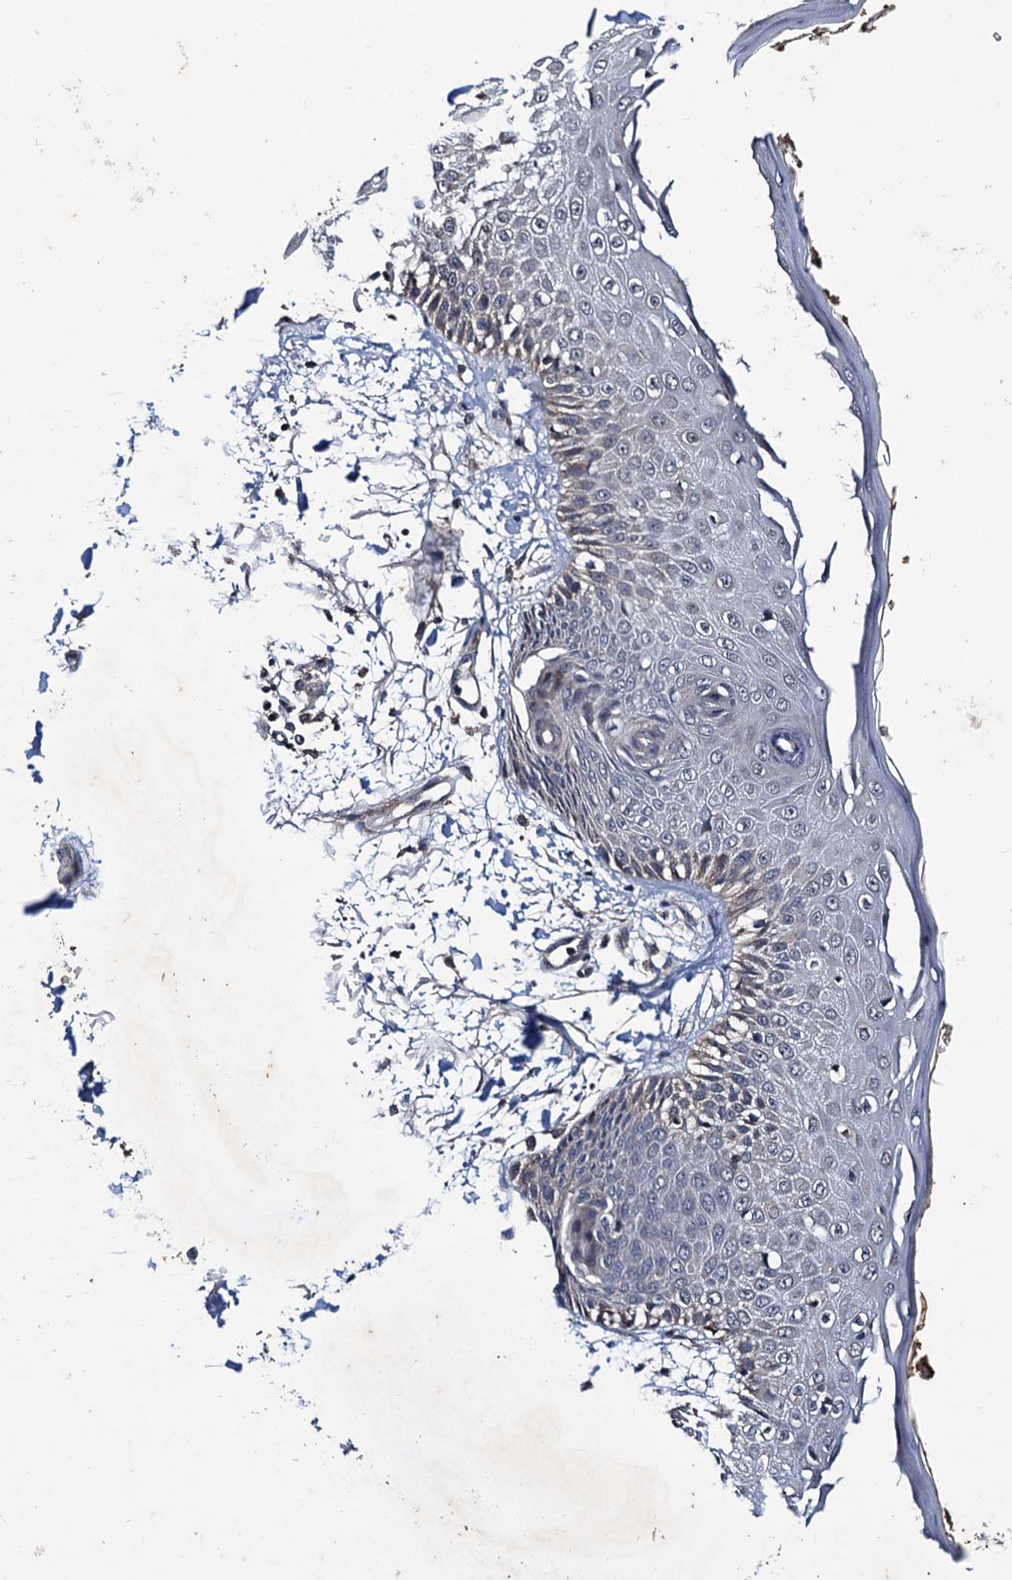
{"staining": {"intensity": "negative", "quantity": "none", "location": "none"}, "tissue": "skin", "cell_type": "Fibroblasts", "image_type": "normal", "snomed": [{"axis": "morphology", "description": "Normal tissue, NOS"}, {"axis": "morphology", "description": "Squamous cell carcinoma, NOS"}, {"axis": "topography", "description": "Skin"}, {"axis": "topography", "description": "Peripheral nerve tissue"}], "caption": "The histopathology image exhibits no significant staining in fibroblasts of skin.", "gene": "NAA16", "patient": {"sex": "male", "age": 83}}